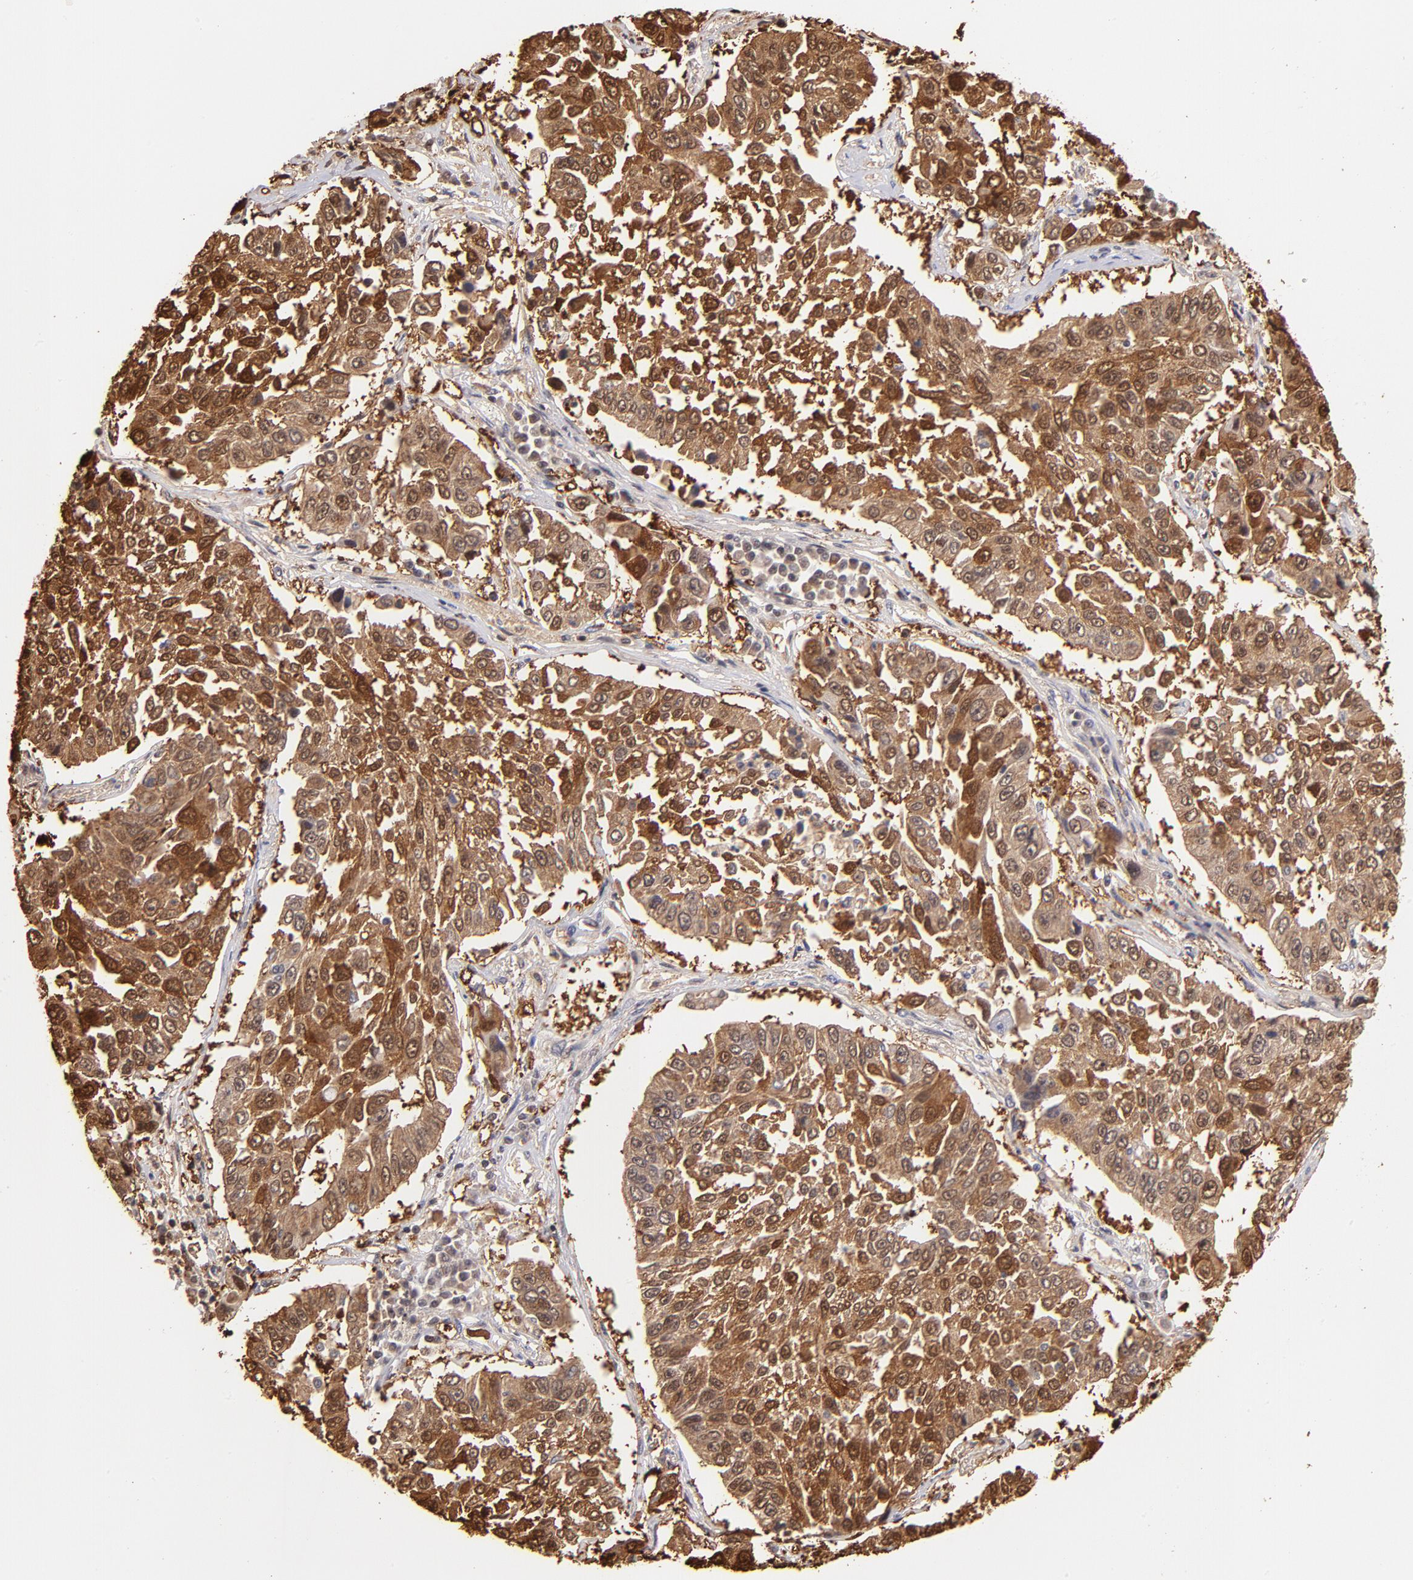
{"staining": {"intensity": "moderate", "quantity": ">75%", "location": "cytoplasmic/membranous,nuclear"}, "tissue": "lung cancer", "cell_type": "Tumor cells", "image_type": "cancer", "snomed": [{"axis": "morphology", "description": "Squamous cell carcinoma, NOS"}, {"axis": "topography", "description": "Lung"}], "caption": "Tumor cells display moderate cytoplasmic/membranous and nuclear positivity in about >75% of cells in lung cancer.", "gene": "YWHAB", "patient": {"sex": "male", "age": 71}}